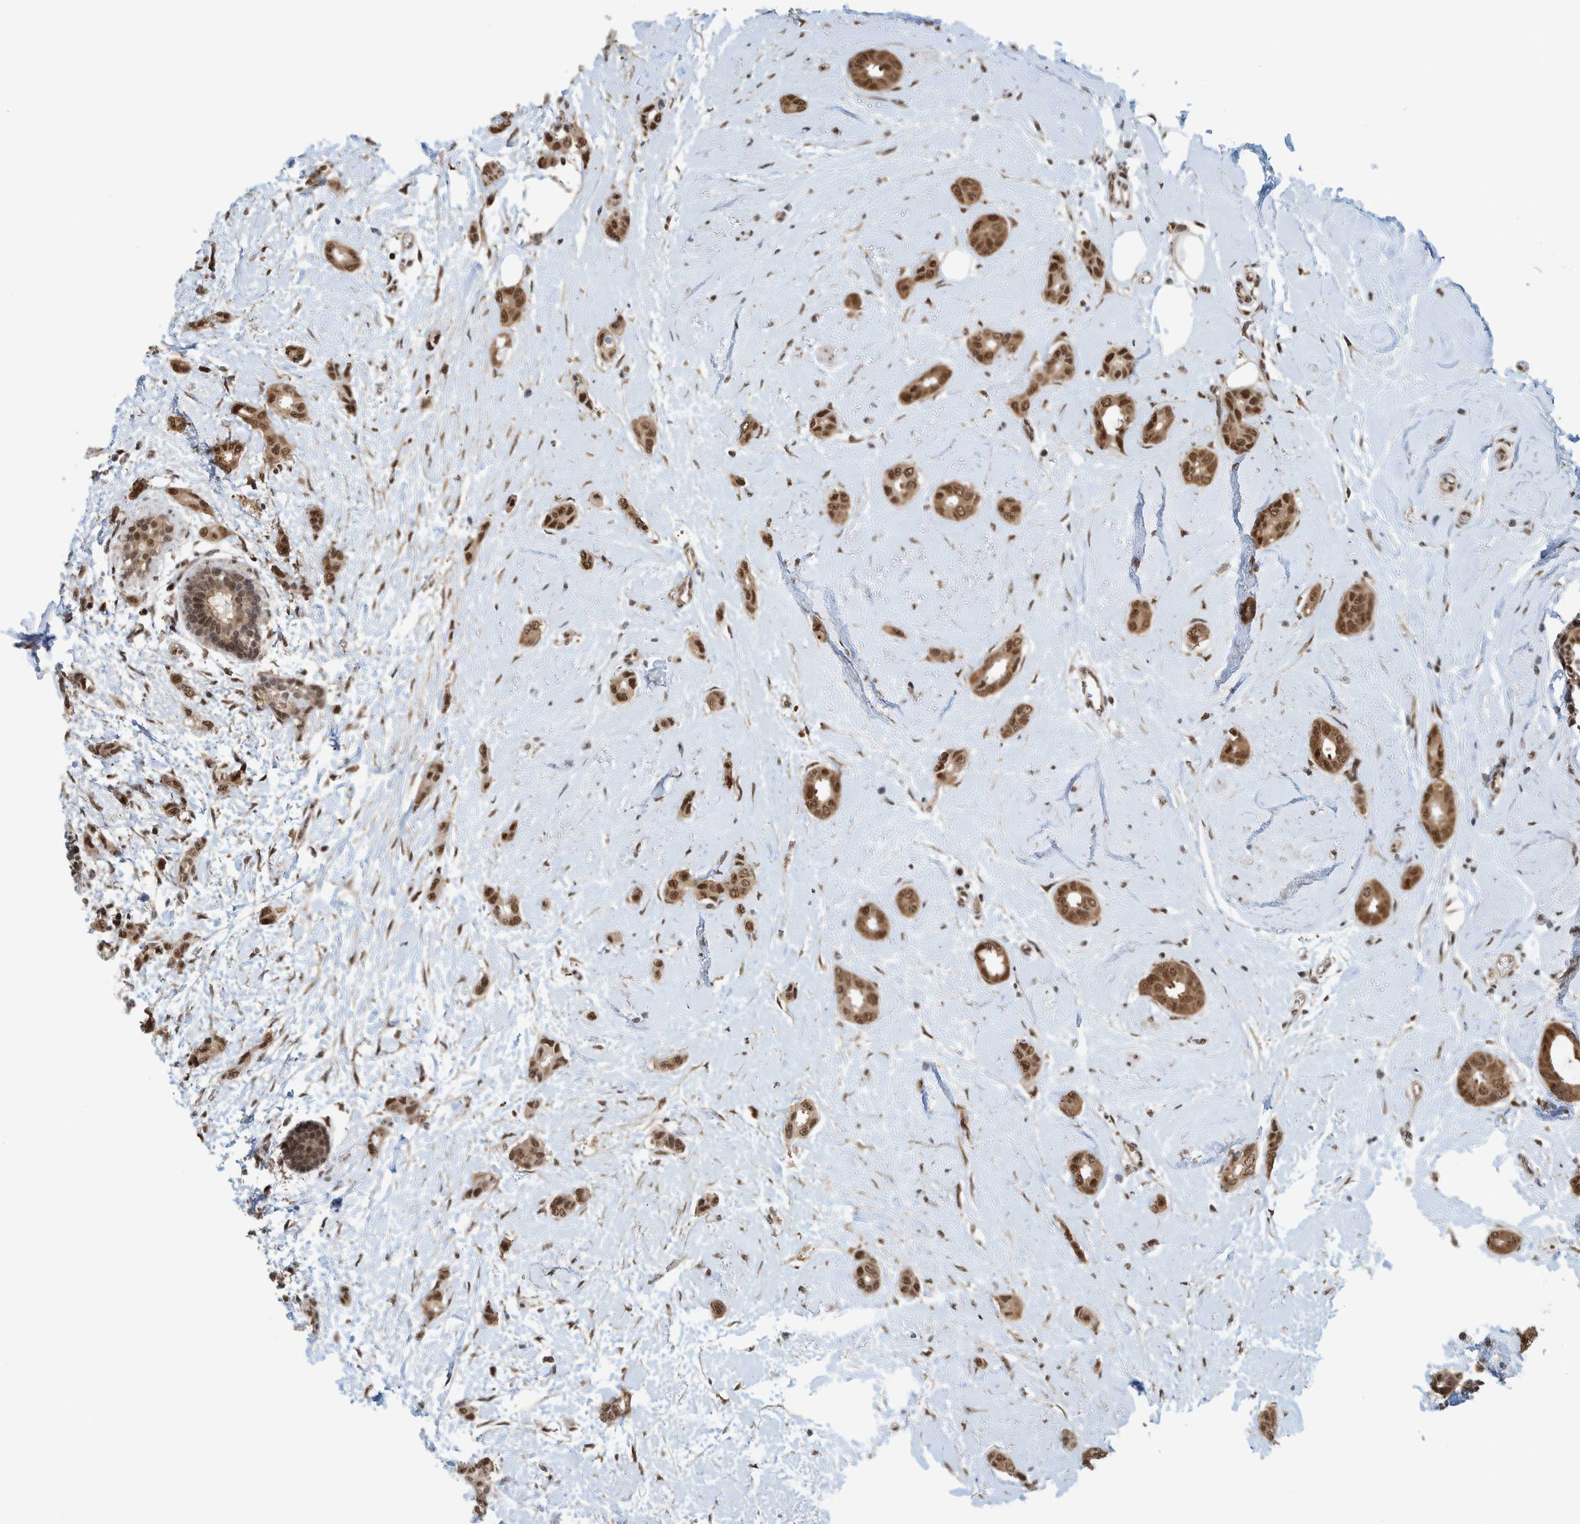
{"staining": {"intensity": "strong", "quantity": ">75%", "location": "cytoplasmic/membranous,nuclear"}, "tissue": "breast cancer", "cell_type": "Tumor cells", "image_type": "cancer", "snomed": [{"axis": "morphology", "description": "Duct carcinoma"}, {"axis": "topography", "description": "Breast"}], "caption": "Breast infiltrating ductal carcinoma stained for a protein (brown) exhibits strong cytoplasmic/membranous and nuclear positive expression in about >75% of tumor cells.", "gene": "COPS3", "patient": {"sex": "female", "age": 55}}